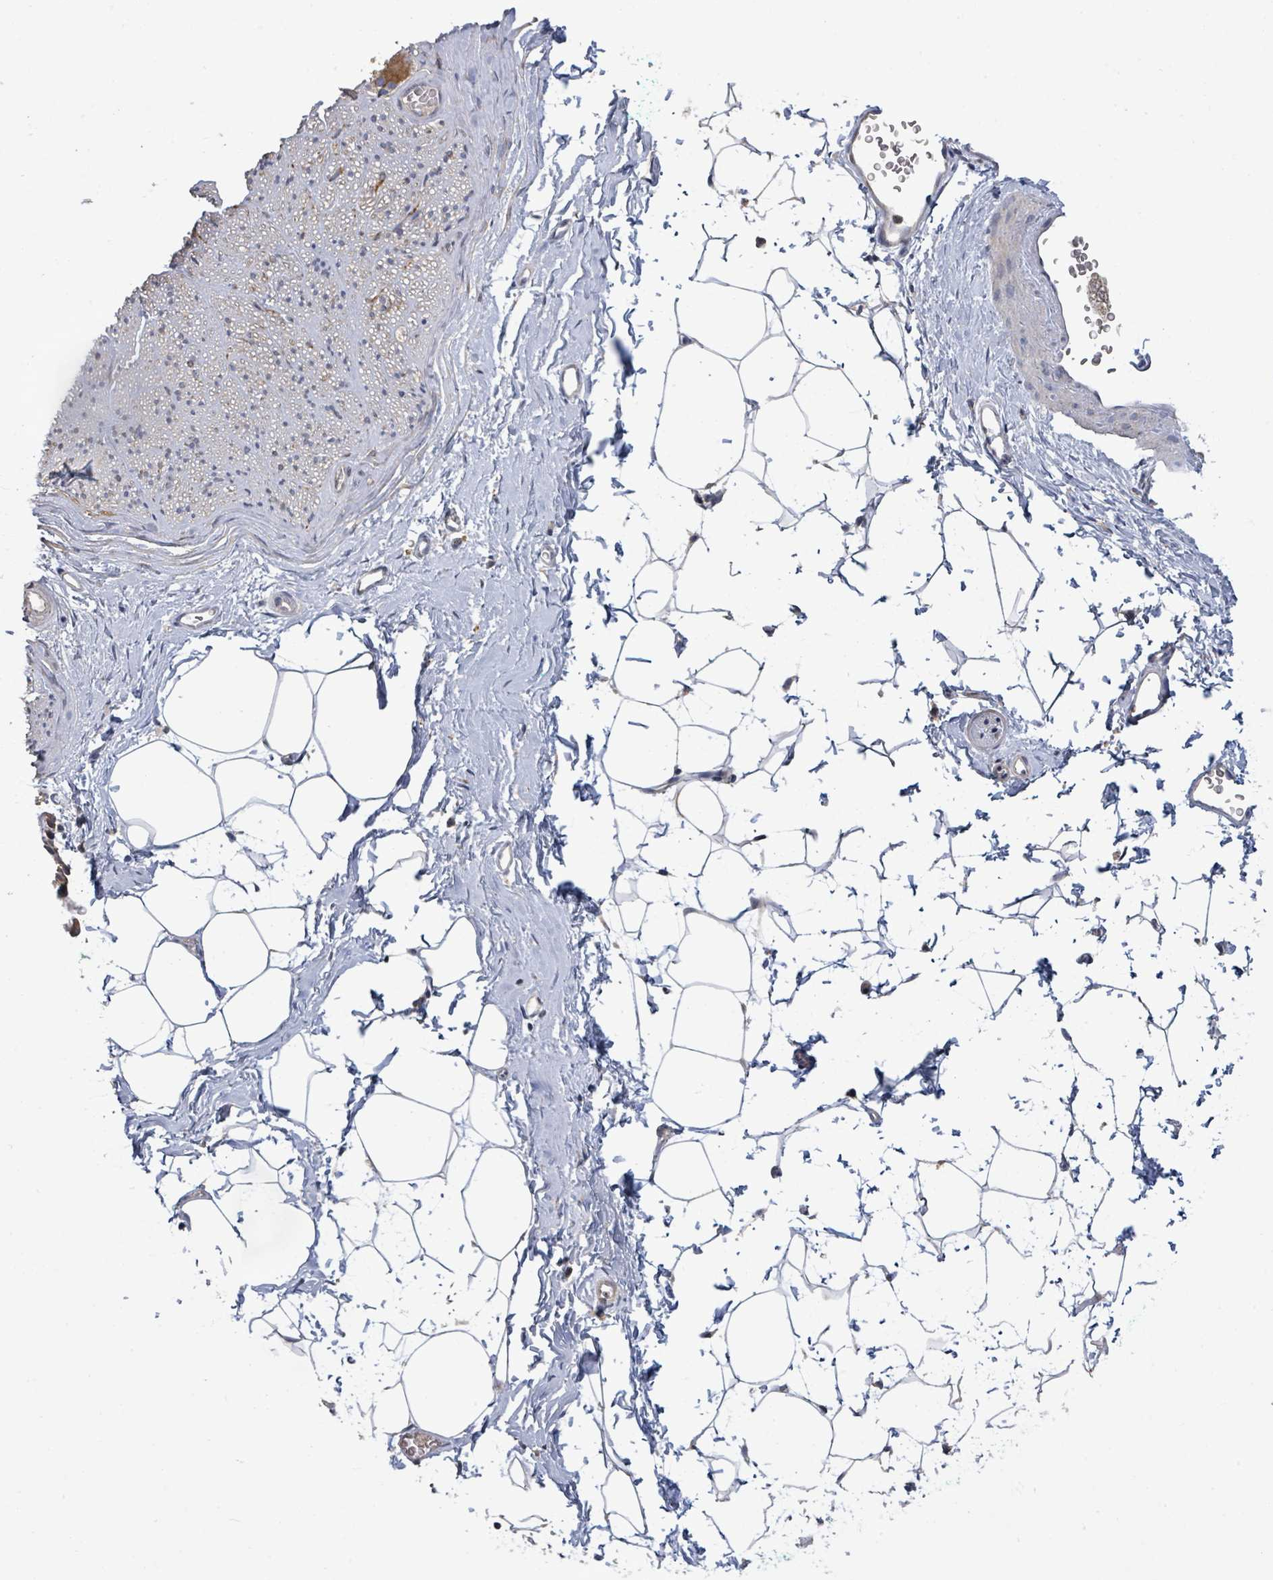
{"staining": {"intensity": "negative", "quantity": "none", "location": "none"}, "tissue": "adipose tissue", "cell_type": "Adipocytes", "image_type": "normal", "snomed": [{"axis": "morphology", "description": "Normal tissue, NOS"}, {"axis": "morphology", "description": "Adenocarcinoma, High grade"}, {"axis": "topography", "description": "Prostate"}, {"axis": "topography", "description": "Peripheral nerve tissue"}], "caption": "This image is of benign adipose tissue stained with IHC to label a protein in brown with the nuclei are counter-stained blue. There is no expression in adipocytes.", "gene": "KCNS2", "patient": {"sex": "male", "age": 68}}